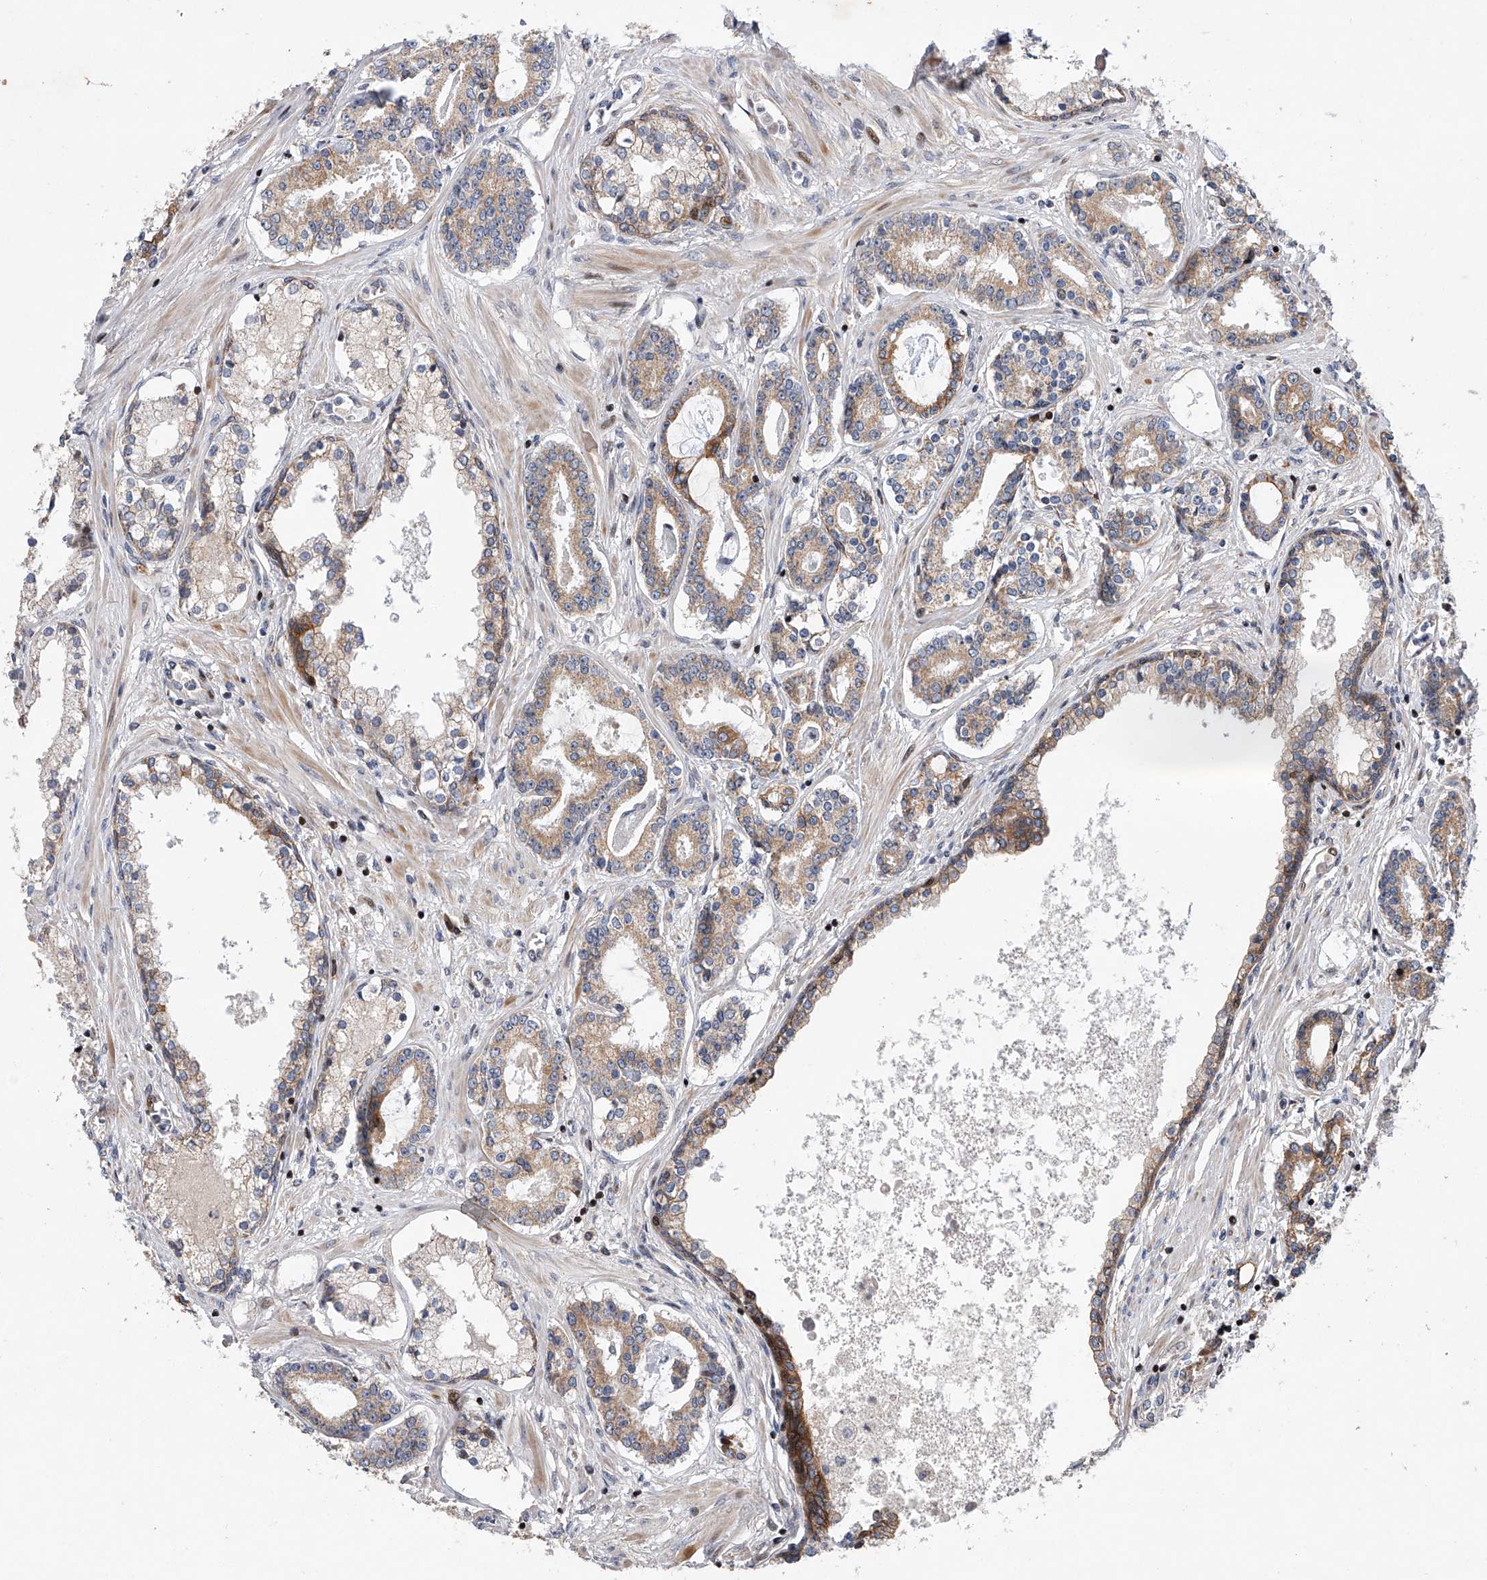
{"staining": {"intensity": "moderate", "quantity": "25%-75%", "location": "cytoplasmic/membranous"}, "tissue": "prostate cancer", "cell_type": "Tumor cells", "image_type": "cancer", "snomed": [{"axis": "morphology", "description": "Adenocarcinoma, High grade"}, {"axis": "topography", "description": "Prostate"}], "caption": "The histopathology image reveals a brown stain indicating the presence of a protein in the cytoplasmic/membranous of tumor cells in adenocarcinoma (high-grade) (prostate).", "gene": "CDH12", "patient": {"sex": "male", "age": 58}}